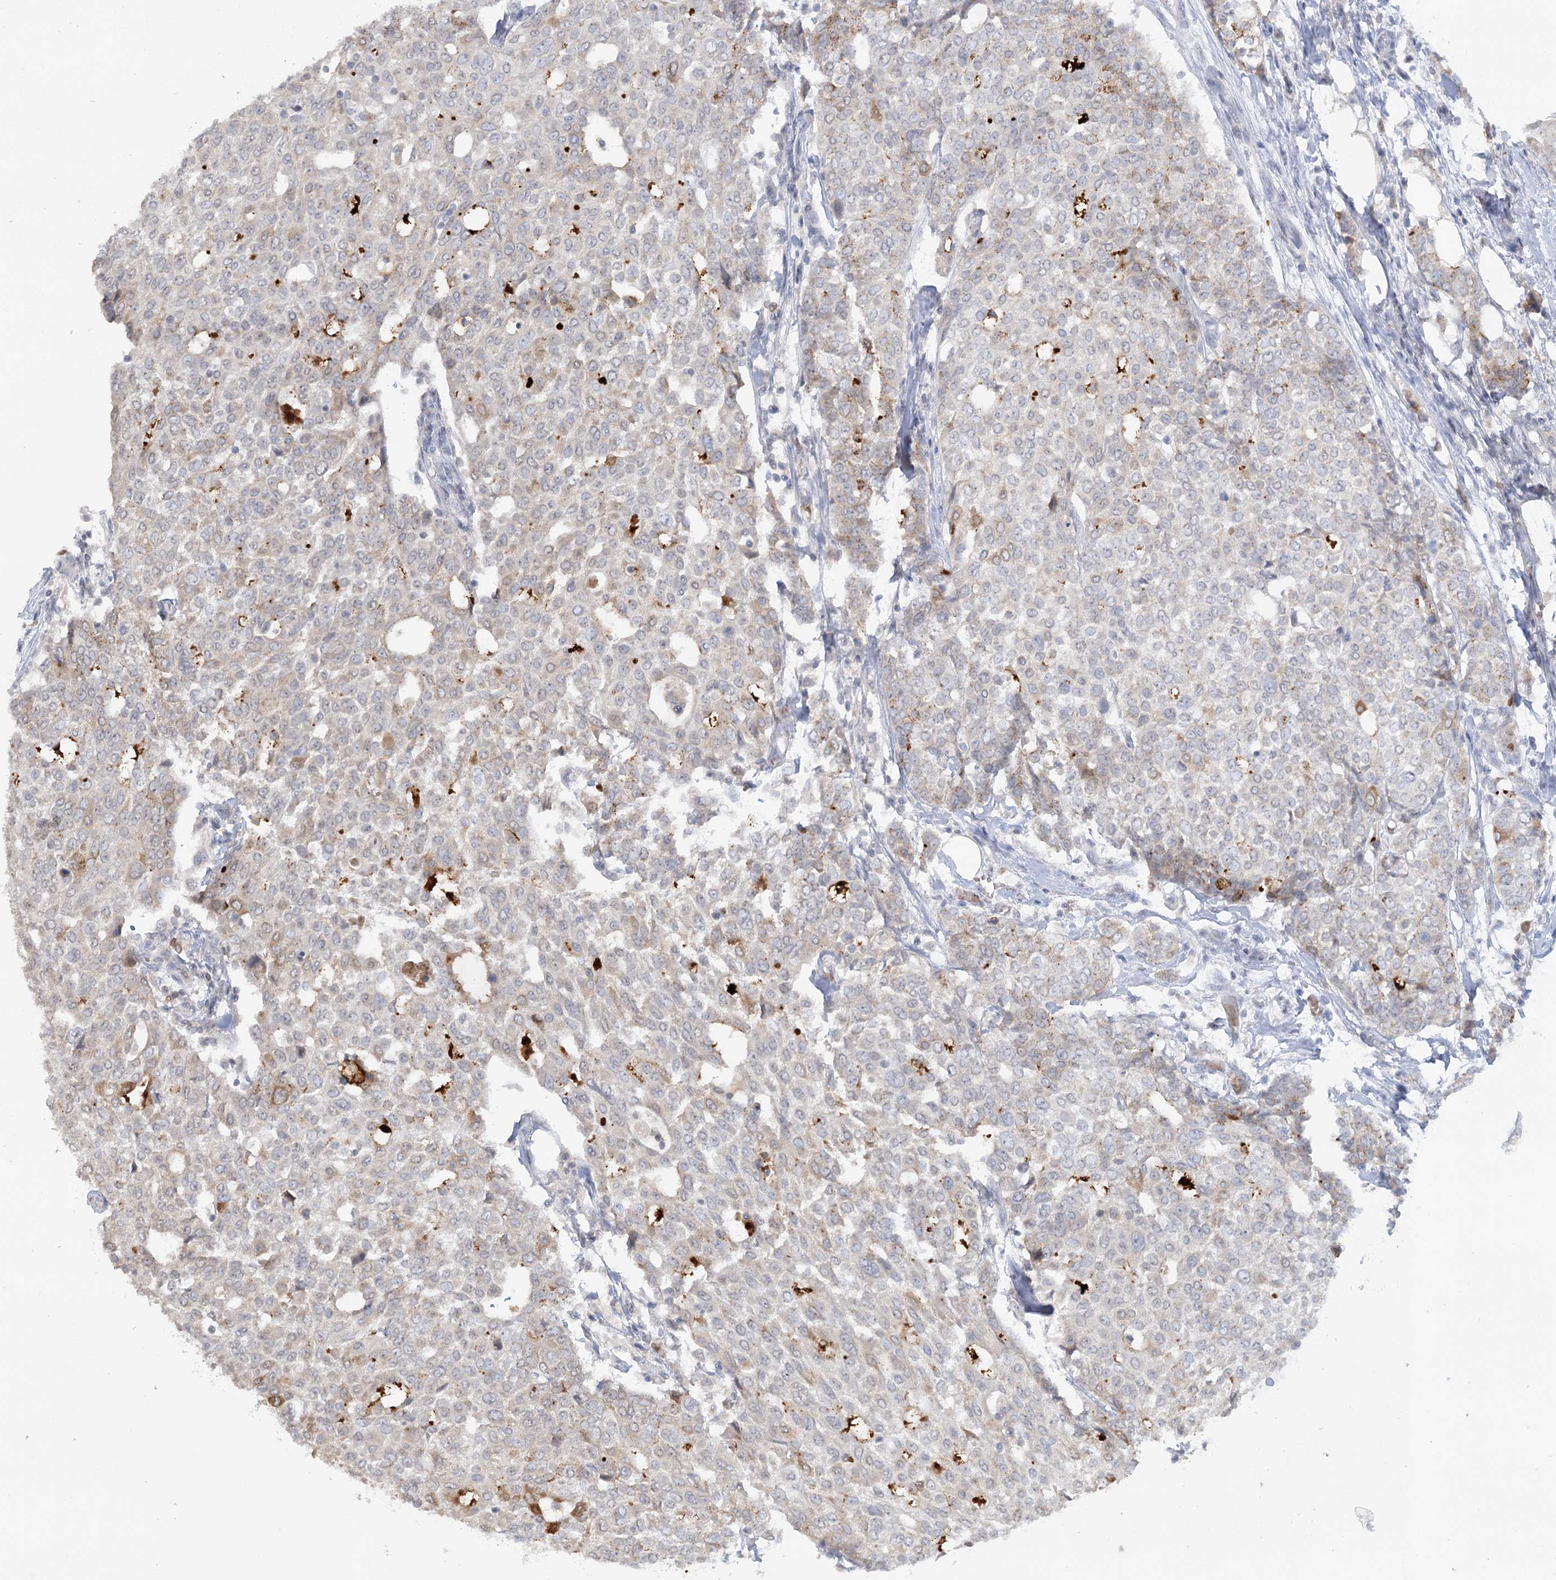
{"staining": {"intensity": "weak", "quantity": "<25%", "location": "cytoplasmic/membranous"}, "tissue": "breast cancer", "cell_type": "Tumor cells", "image_type": "cancer", "snomed": [{"axis": "morphology", "description": "Lobular carcinoma"}, {"axis": "topography", "description": "Breast"}], "caption": "This is an immunohistochemistry (IHC) micrograph of lobular carcinoma (breast). There is no expression in tumor cells.", "gene": "TRAF3IP1", "patient": {"sex": "female", "age": 51}}